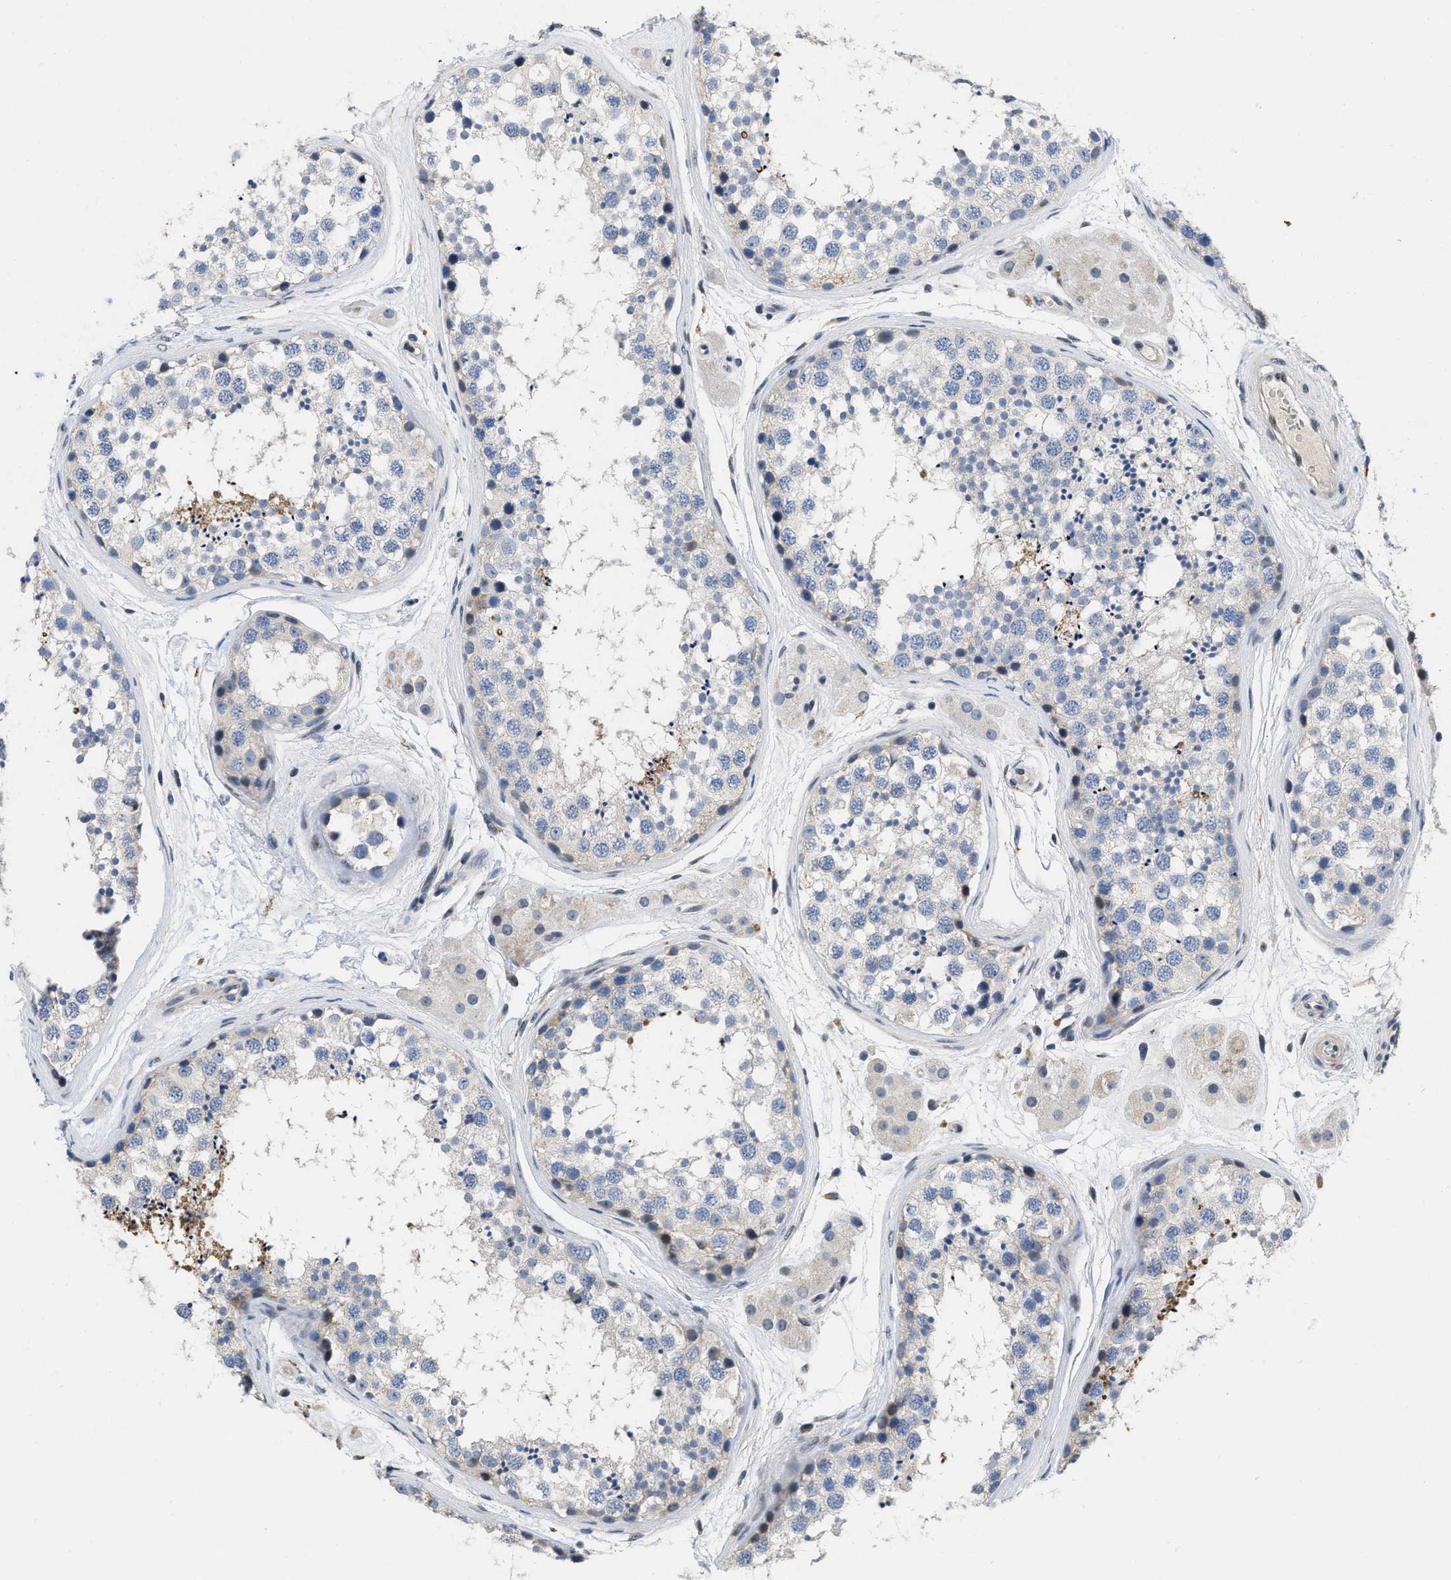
{"staining": {"intensity": "negative", "quantity": "none", "location": "none"}, "tissue": "testis", "cell_type": "Cells in seminiferous ducts", "image_type": "normal", "snomed": [{"axis": "morphology", "description": "Normal tissue, NOS"}, {"axis": "topography", "description": "Testis"}], "caption": "Immunohistochemistry (IHC) image of normal testis: human testis stained with DAB (3,3'-diaminobenzidine) shows no significant protein expression in cells in seminiferous ducts.", "gene": "VIP", "patient": {"sex": "male", "age": 56}}